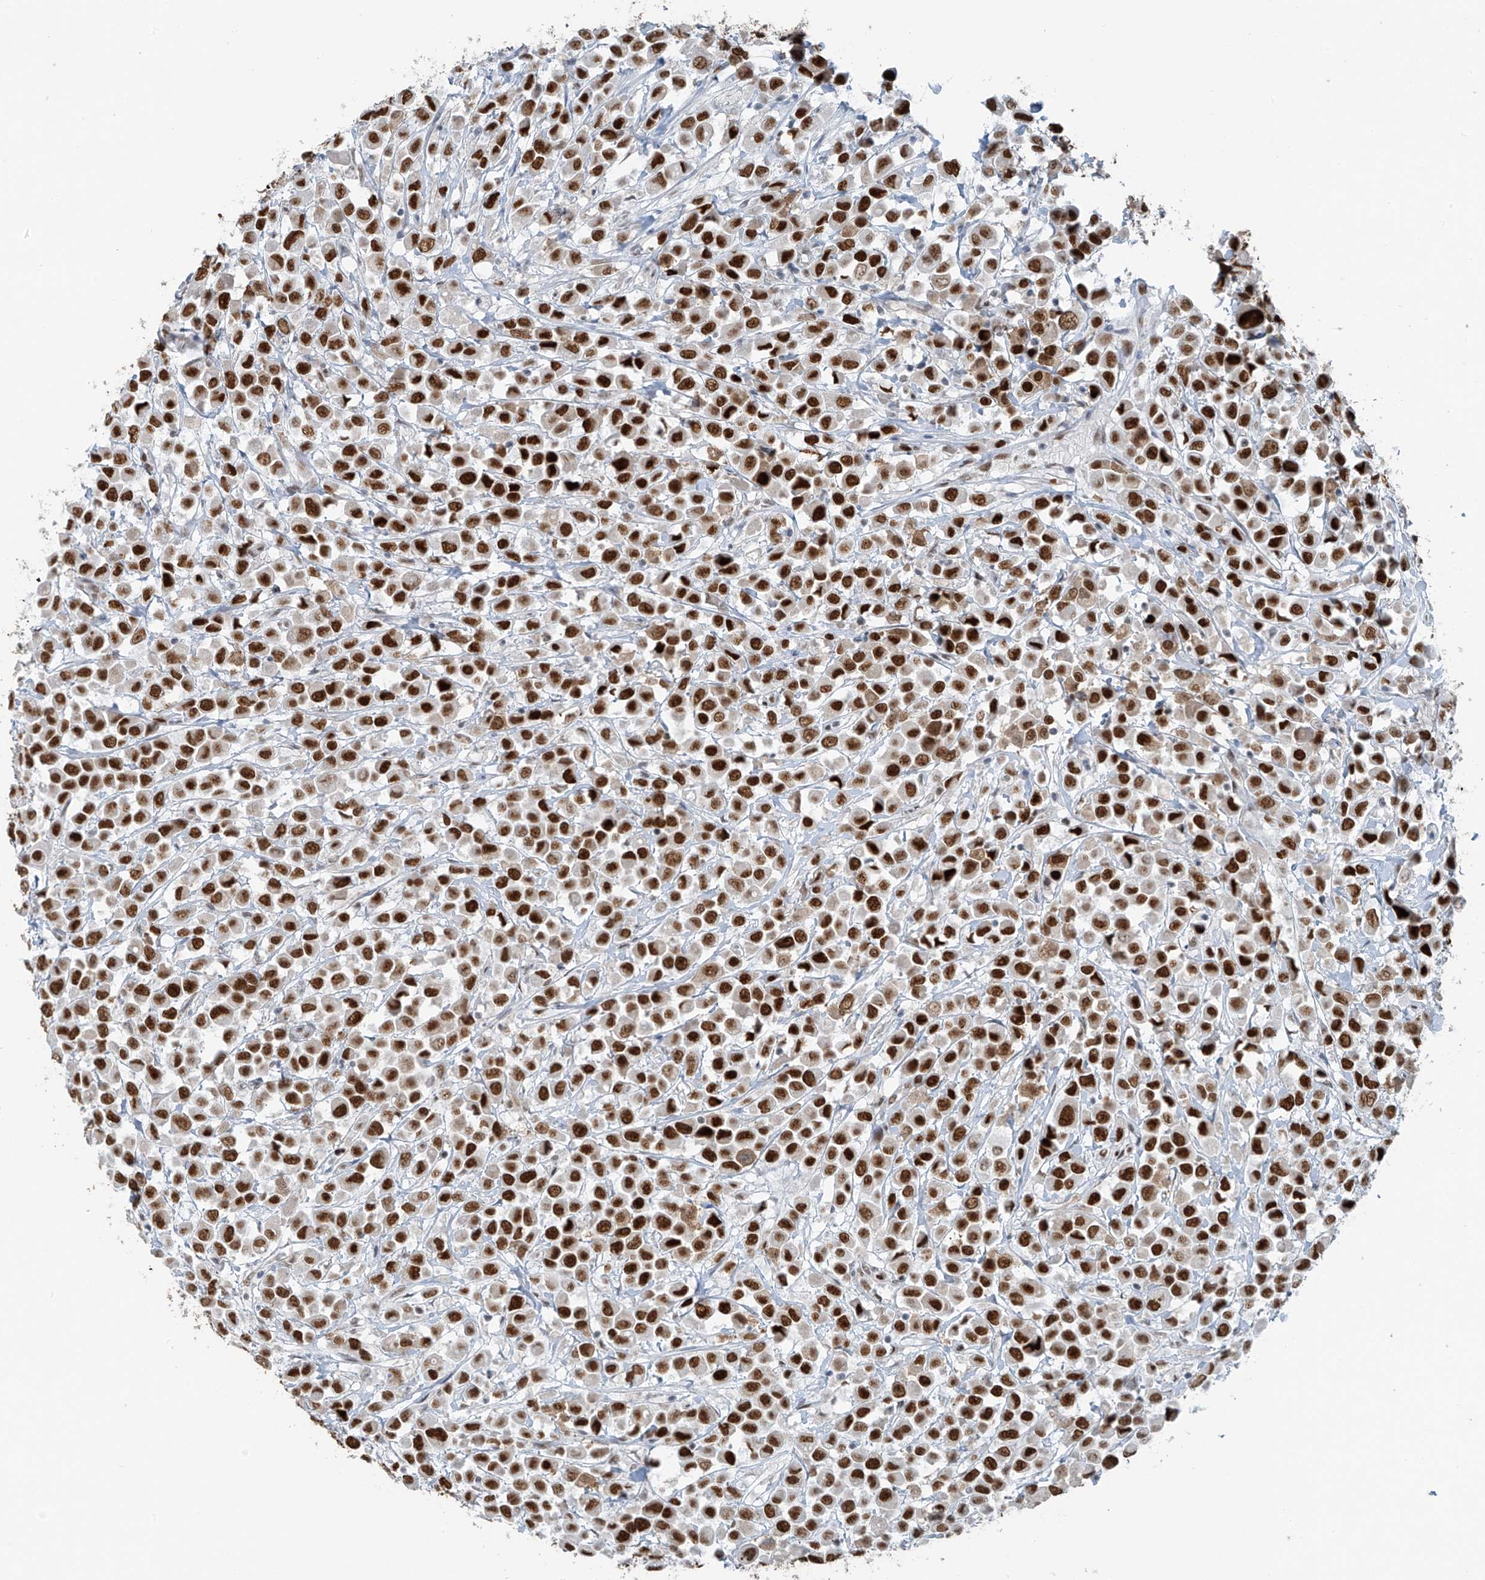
{"staining": {"intensity": "strong", "quantity": ">75%", "location": "nuclear"}, "tissue": "breast cancer", "cell_type": "Tumor cells", "image_type": "cancer", "snomed": [{"axis": "morphology", "description": "Duct carcinoma"}, {"axis": "topography", "description": "Breast"}], "caption": "Immunohistochemistry micrograph of neoplastic tissue: human breast intraductal carcinoma stained using immunohistochemistry demonstrates high levels of strong protein expression localized specifically in the nuclear of tumor cells, appearing as a nuclear brown color.", "gene": "WRNIP1", "patient": {"sex": "female", "age": 61}}